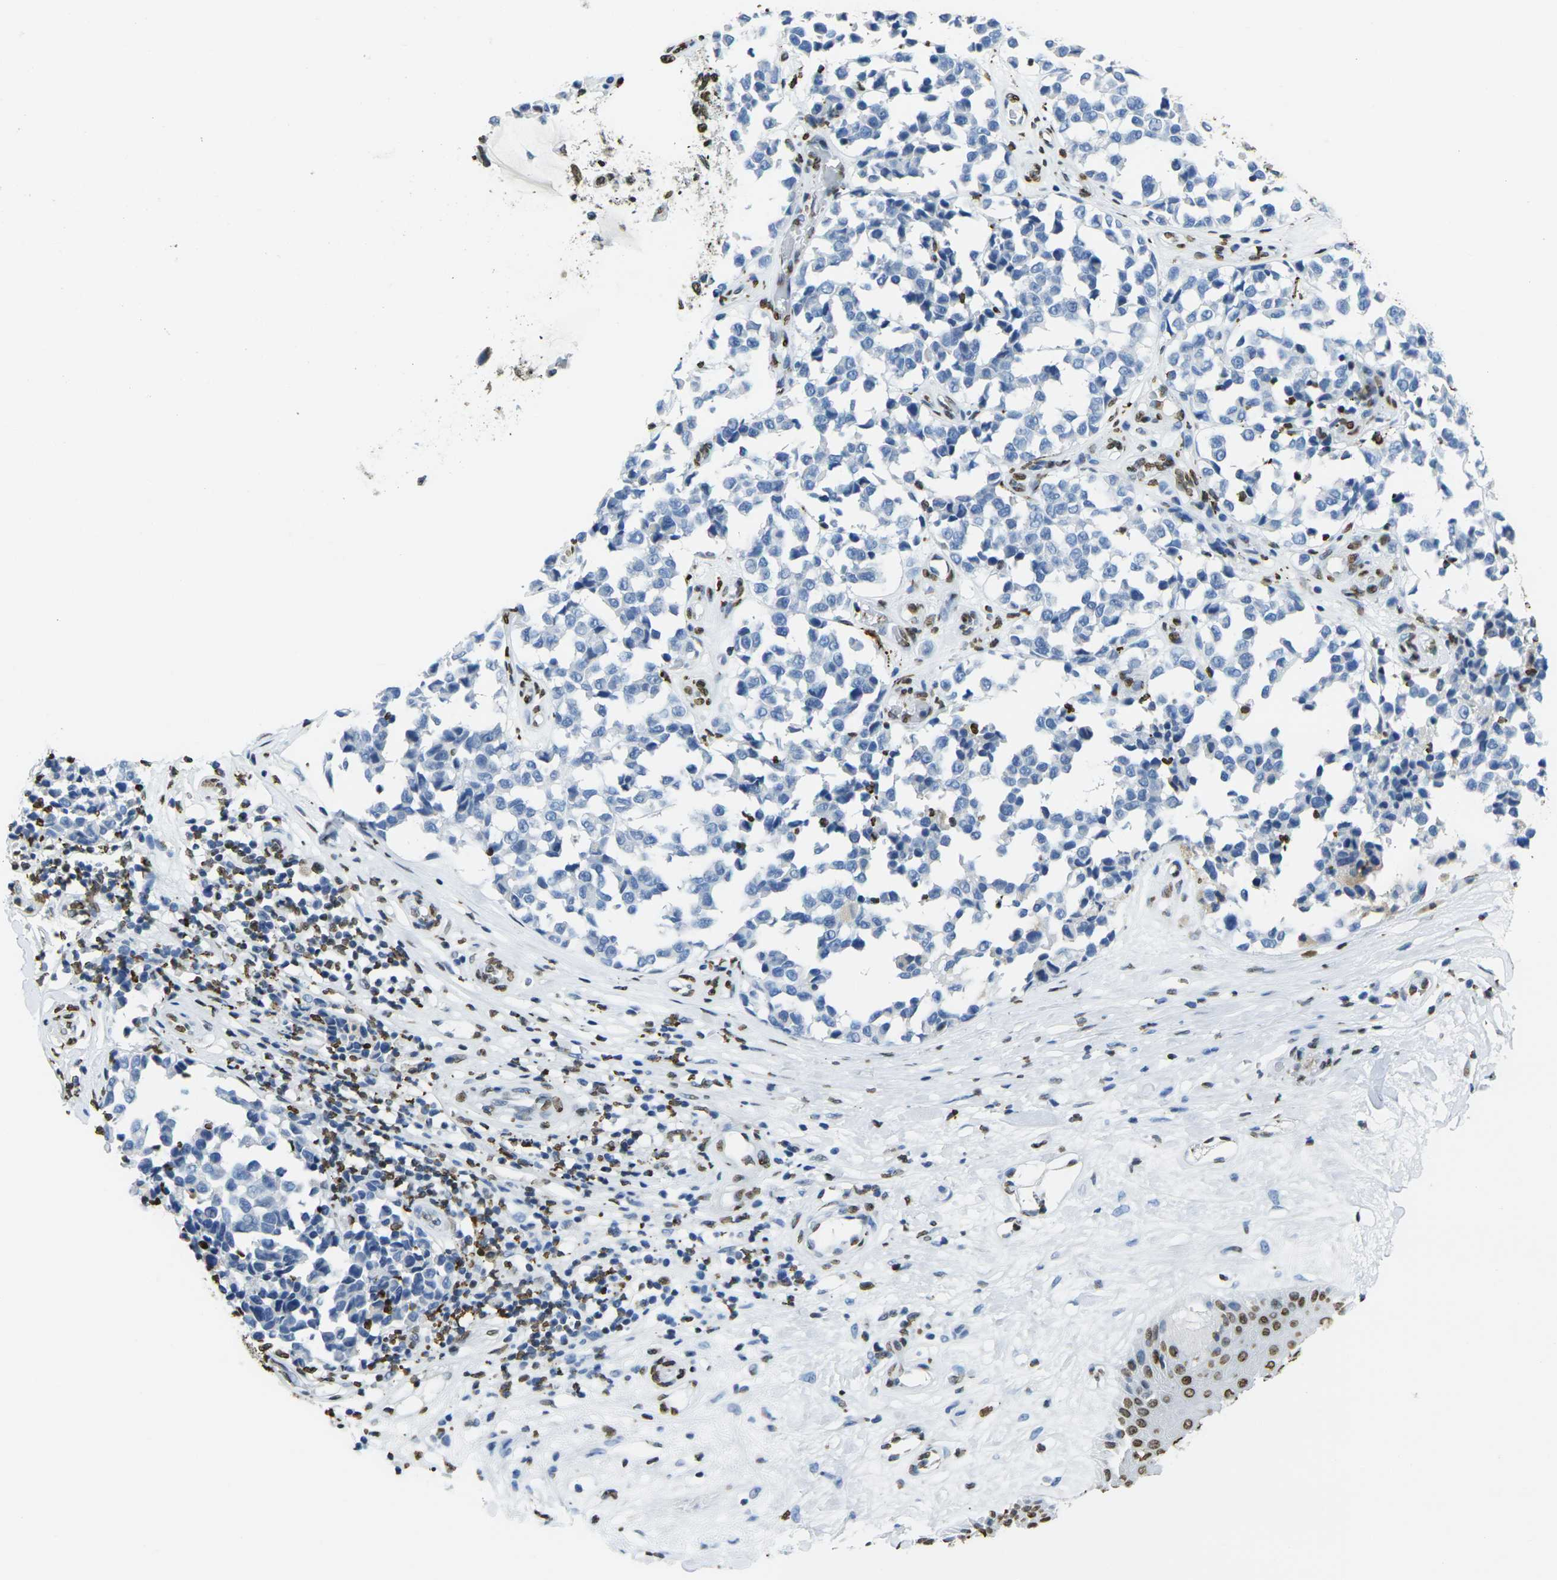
{"staining": {"intensity": "negative", "quantity": "none", "location": "none"}, "tissue": "melanoma", "cell_type": "Tumor cells", "image_type": "cancer", "snomed": [{"axis": "morphology", "description": "Malignant melanoma, NOS"}, {"axis": "topography", "description": "Skin"}], "caption": "Immunohistochemical staining of human malignant melanoma displays no significant positivity in tumor cells.", "gene": "DRAXIN", "patient": {"sex": "female", "age": 64}}